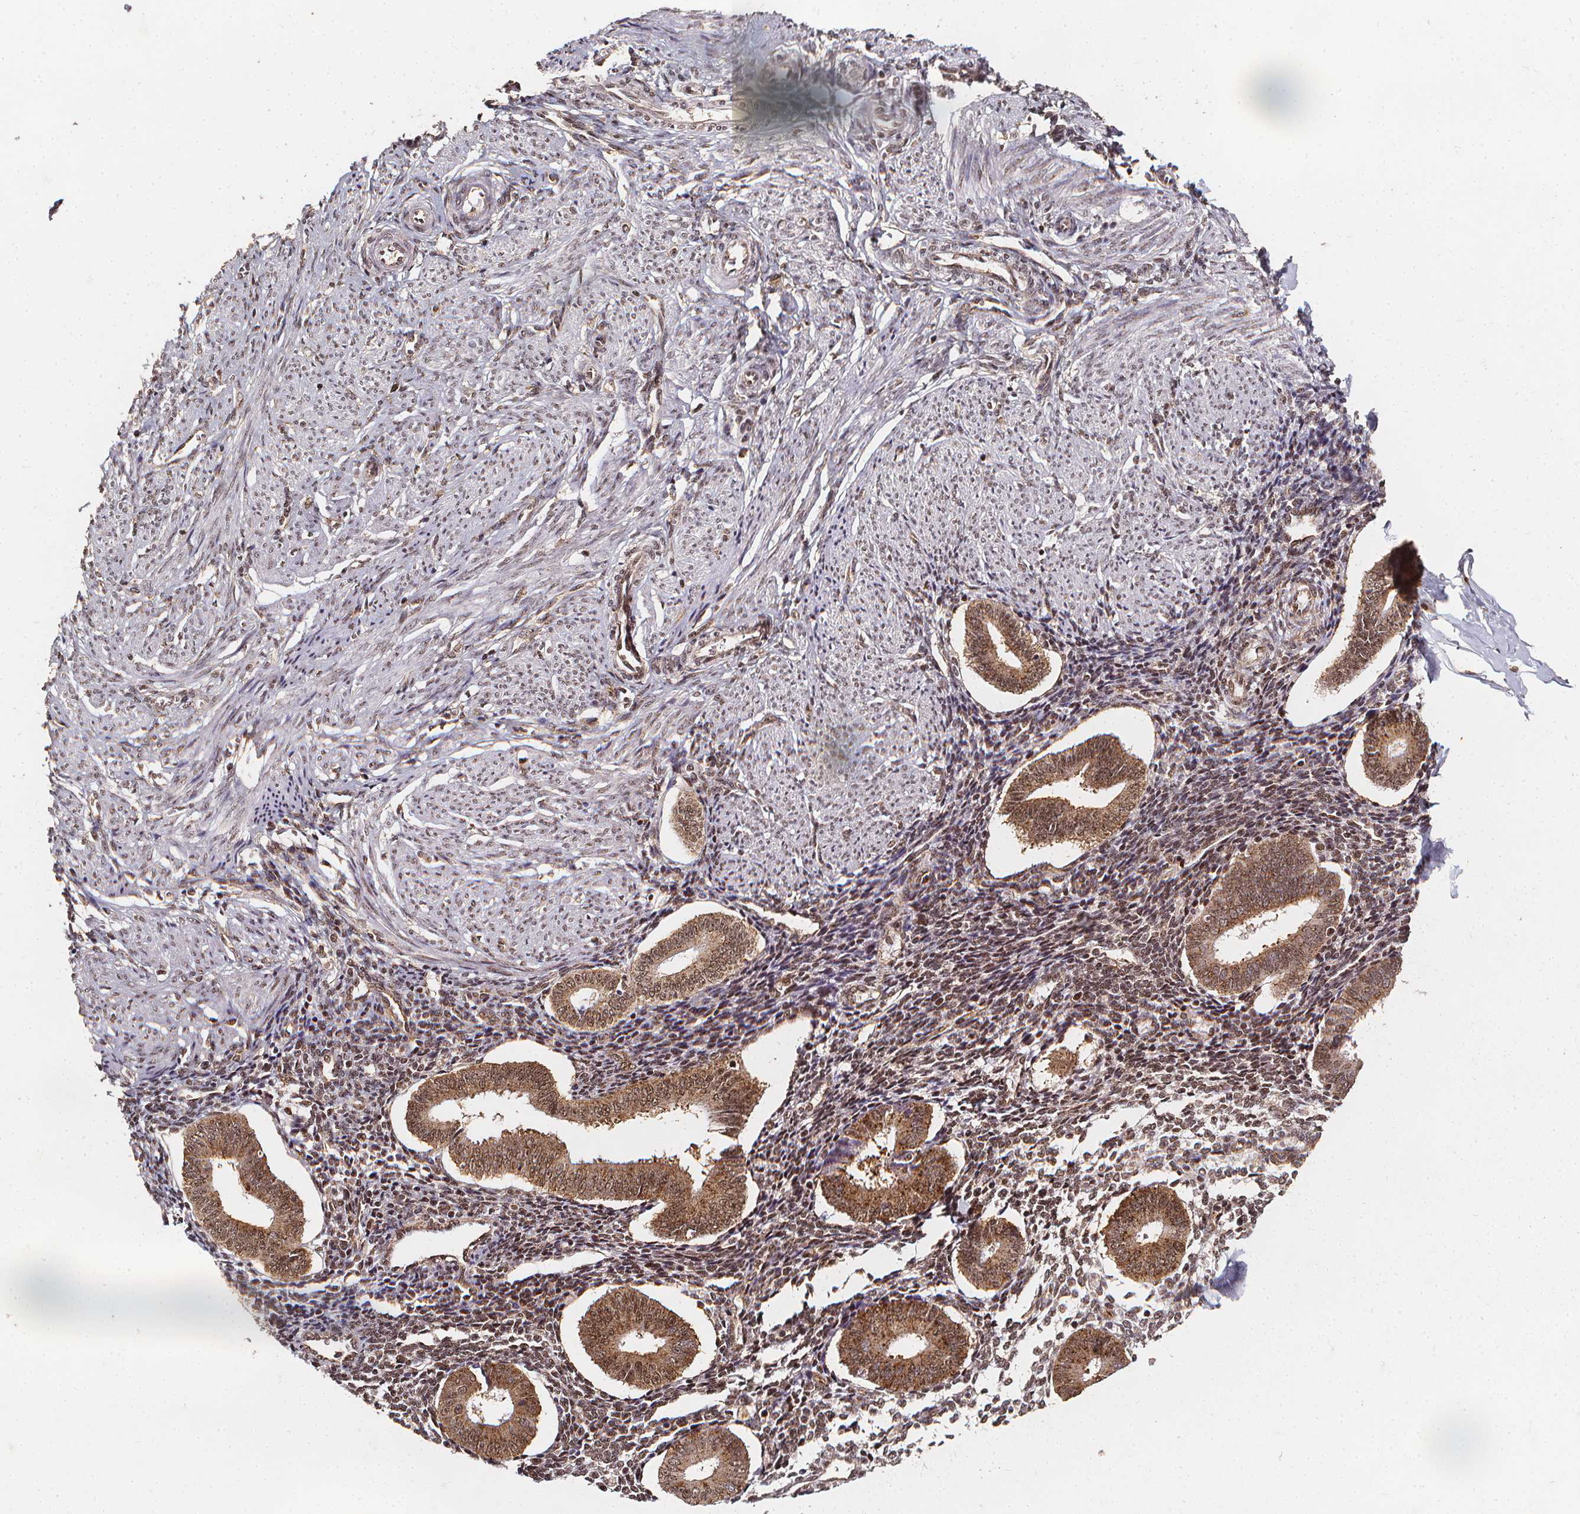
{"staining": {"intensity": "moderate", "quantity": ">75%", "location": "cytoplasmic/membranous,nuclear"}, "tissue": "endometrium", "cell_type": "Cells in endometrial stroma", "image_type": "normal", "snomed": [{"axis": "morphology", "description": "Normal tissue, NOS"}, {"axis": "topography", "description": "Endometrium"}], "caption": "Moderate cytoplasmic/membranous,nuclear protein positivity is seen in approximately >75% of cells in endometrial stroma in endometrium. The protein is shown in brown color, while the nuclei are stained blue.", "gene": "SMN1", "patient": {"sex": "female", "age": 40}}